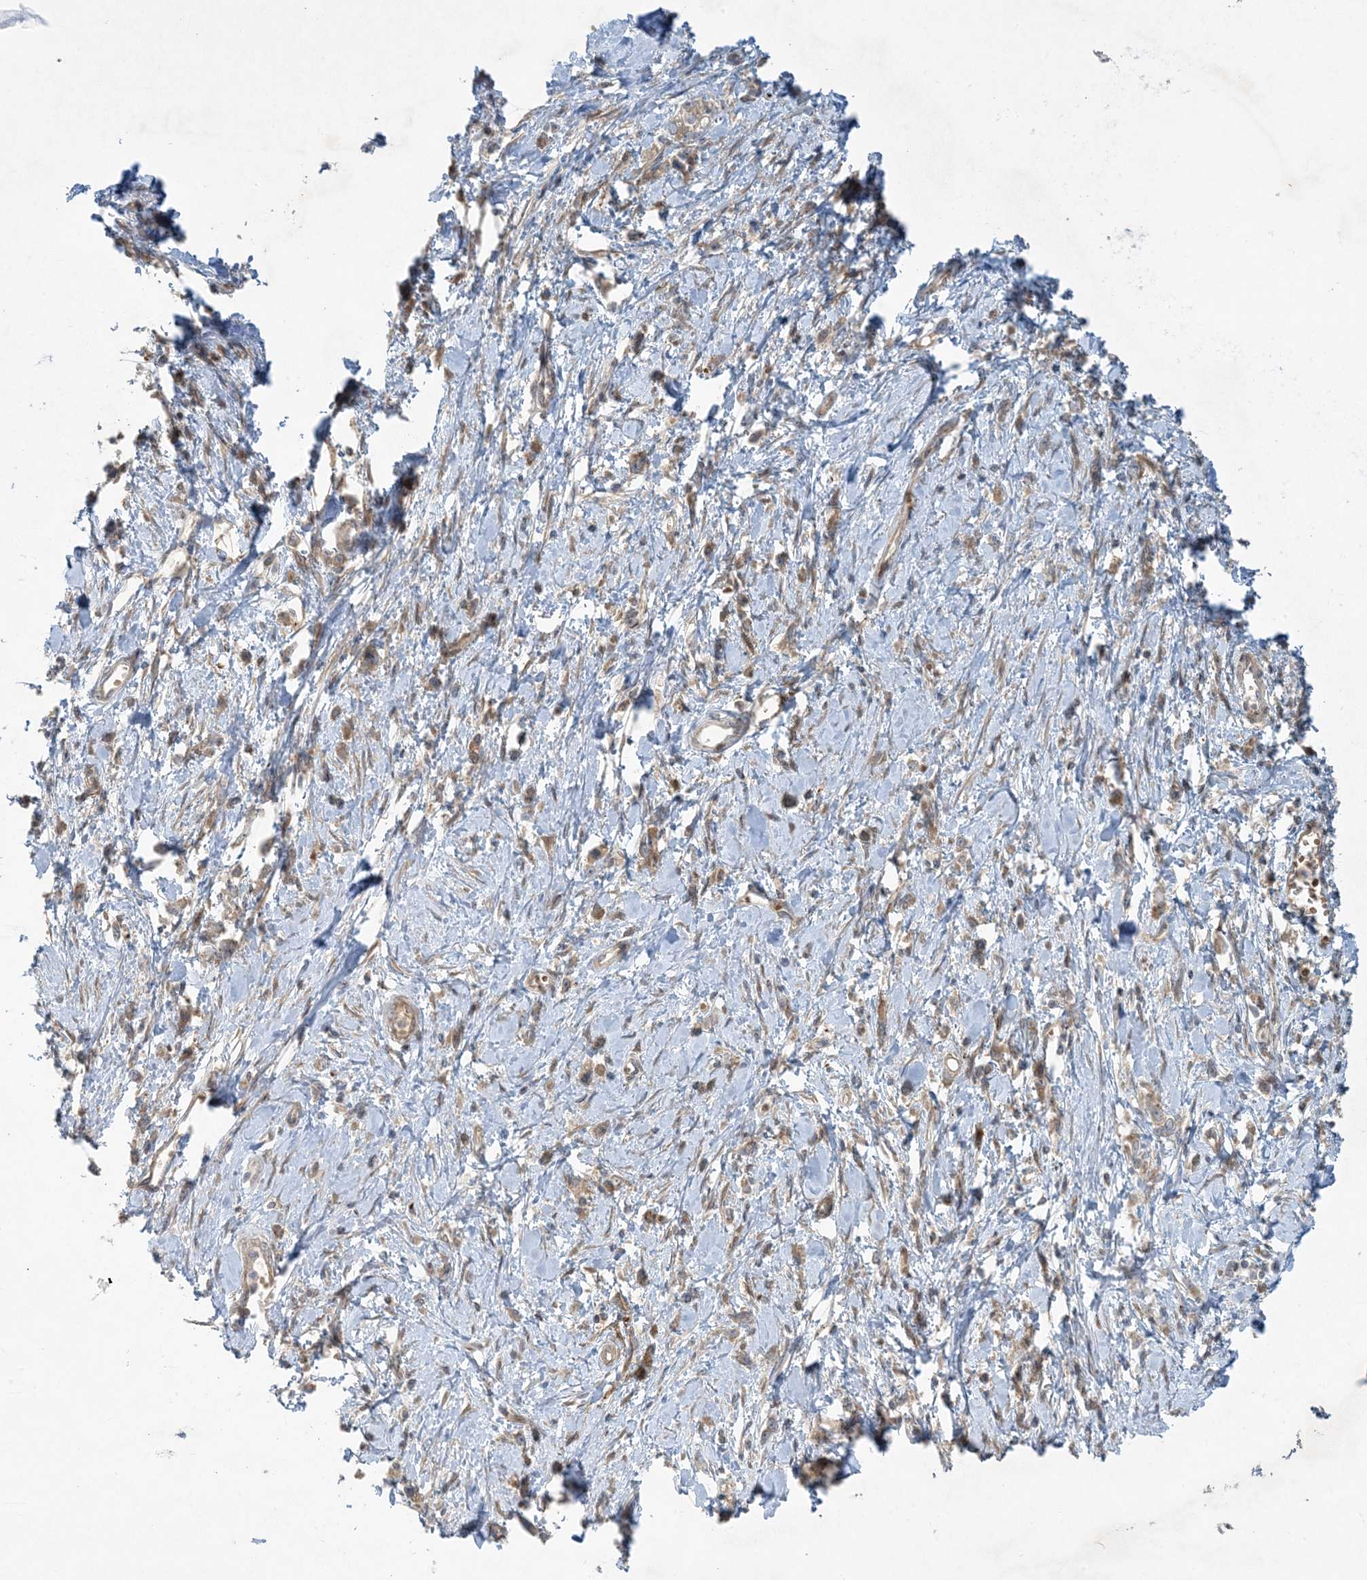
{"staining": {"intensity": "moderate", "quantity": "<25%", "location": "cytoplasmic/membranous"}, "tissue": "stomach cancer", "cell_type": "Tumor cells", "image_type": "cancer", "snomed": [{"axis": "morphology", "description": "Adenocarcinoma, NOS"}, {"axis": "topography", "description": "Stomach"}], "caption": "DAB immunohistochemical staining of human stomach adenocarcinoma displays moderate cytoplasmic/membranous protein staining in approximately <25% of tumor cells. The protein of interest is shown in brown color, while the nuclei are stained blue.", "gene": "STAM2", "patient": {"sex": "female", "age": 76}}